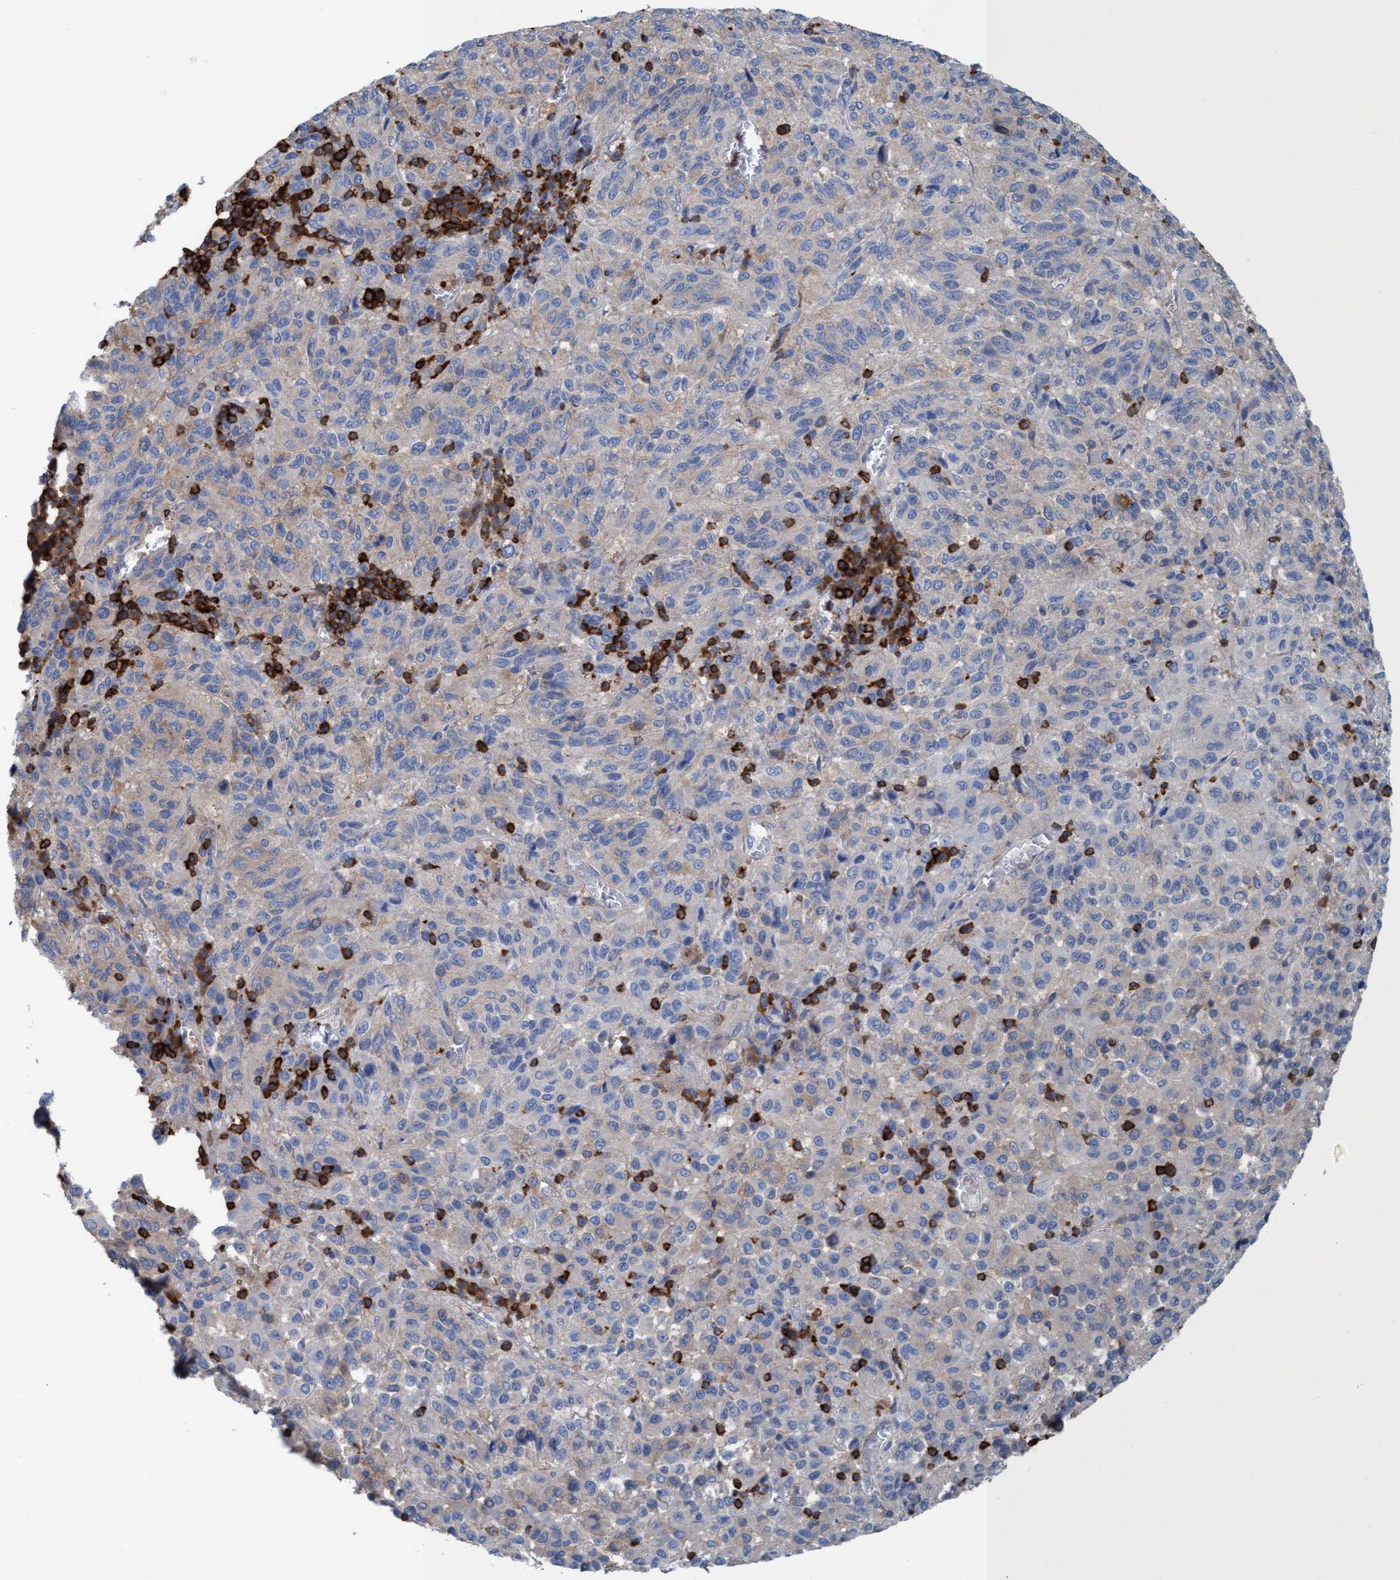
{"staining": {"intensity": "negative", "quantity": "none", "location": "none"}, "tissue": "melanoma", "cell_type": "Tumor cells", "image_type": "cancer", "snomed": [{"axis": "morphology", "description": "Malignant melanoma, Metastatic site"}, {"axis": "topography", "description": "Lung"}], "caption": "The histopathology image displays no staining of tumor cells in malignant melanoma (metastatic site).", "gene": "EZR", "patient": {"sex": "male", "age": 64}}